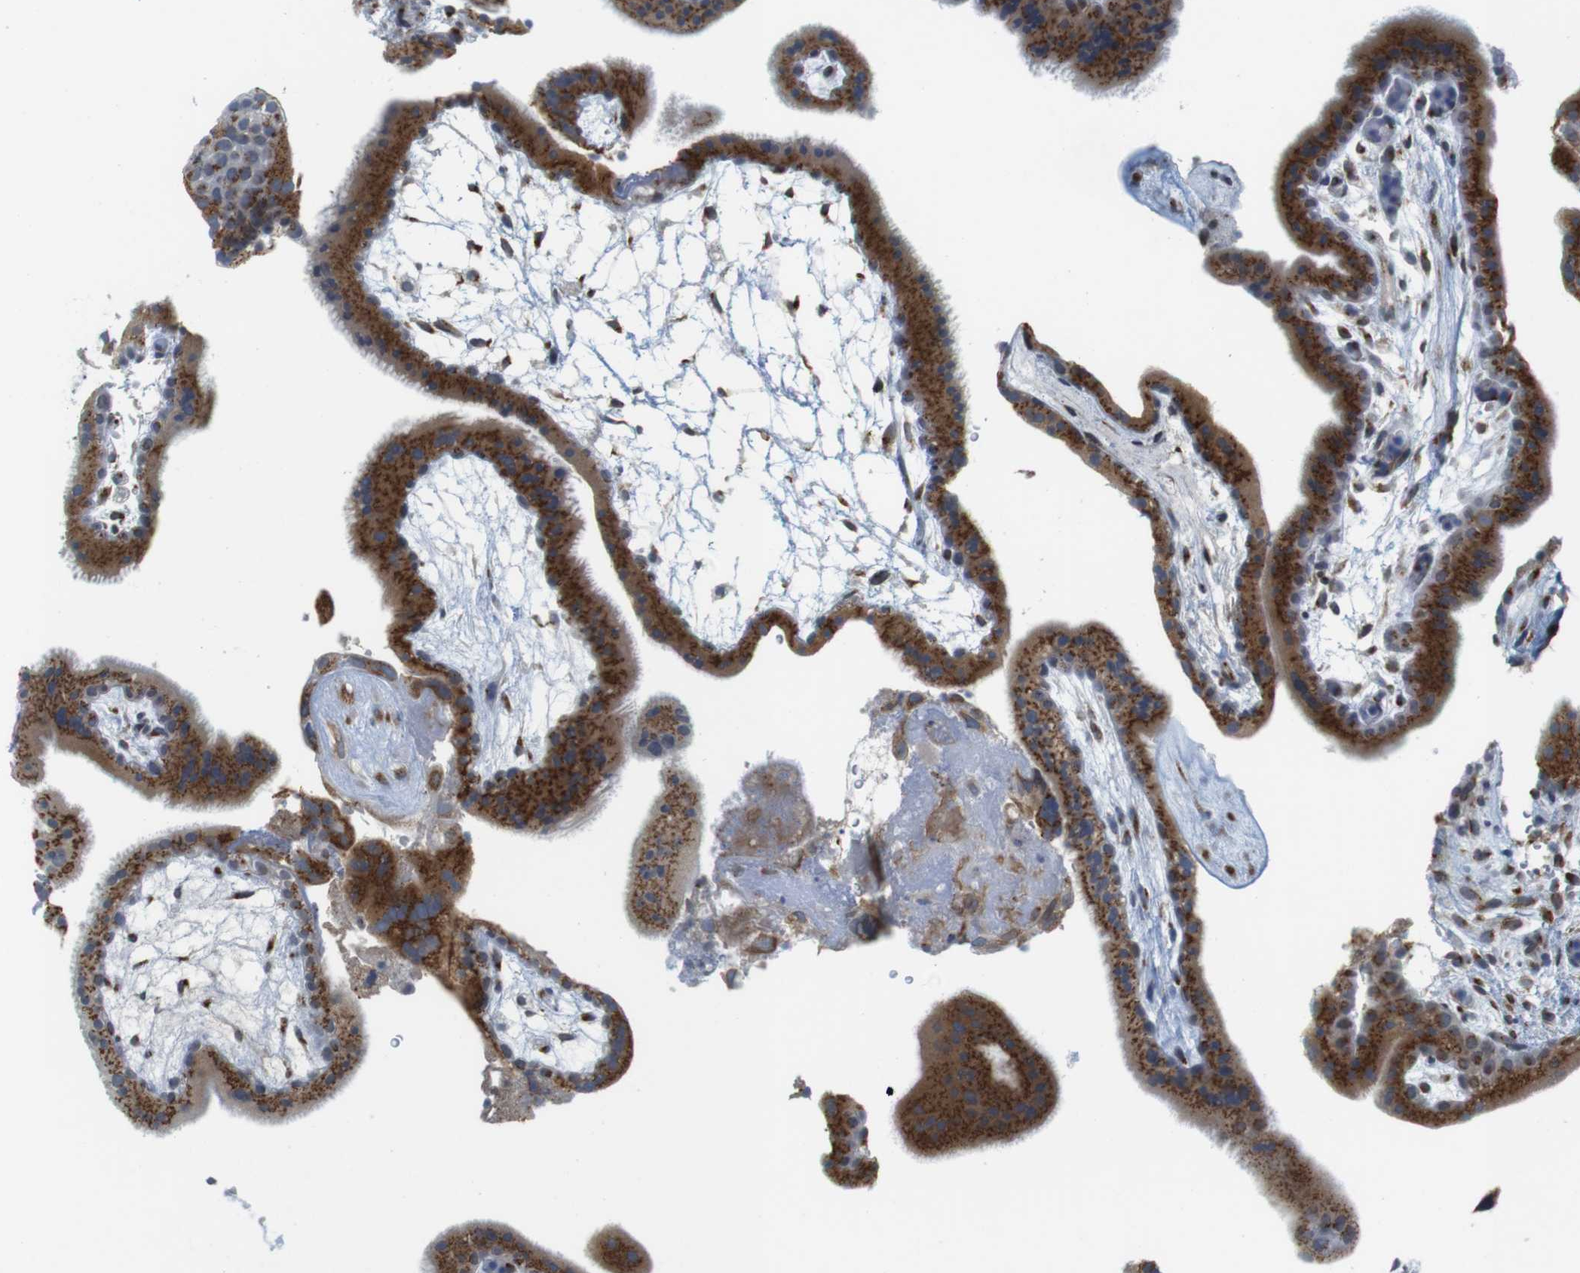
{"staining": {"intensity": "strong", "quantity": ">75%", "location": "cytoplasmic/membranous"}, "tissue": "placenta", "cell_type": "Trophoblastic cells", "image_type": "normal", "snomed": [{"axis": "morphology", "description": "Normal tissue, NOS"}, {"axis": "topography", "description": "Placenta"}], "caption": "Immunohistochemical staining of normal placenta displays >75% levels of strong cytoplasmic/membranous protein staining in approximately >75% of trophoblastic cells. (DAB IHC with brightfield microscopy, high magnification).", "gene": "ERGIC3", "patient": {"sex": "female", "age": 19}}